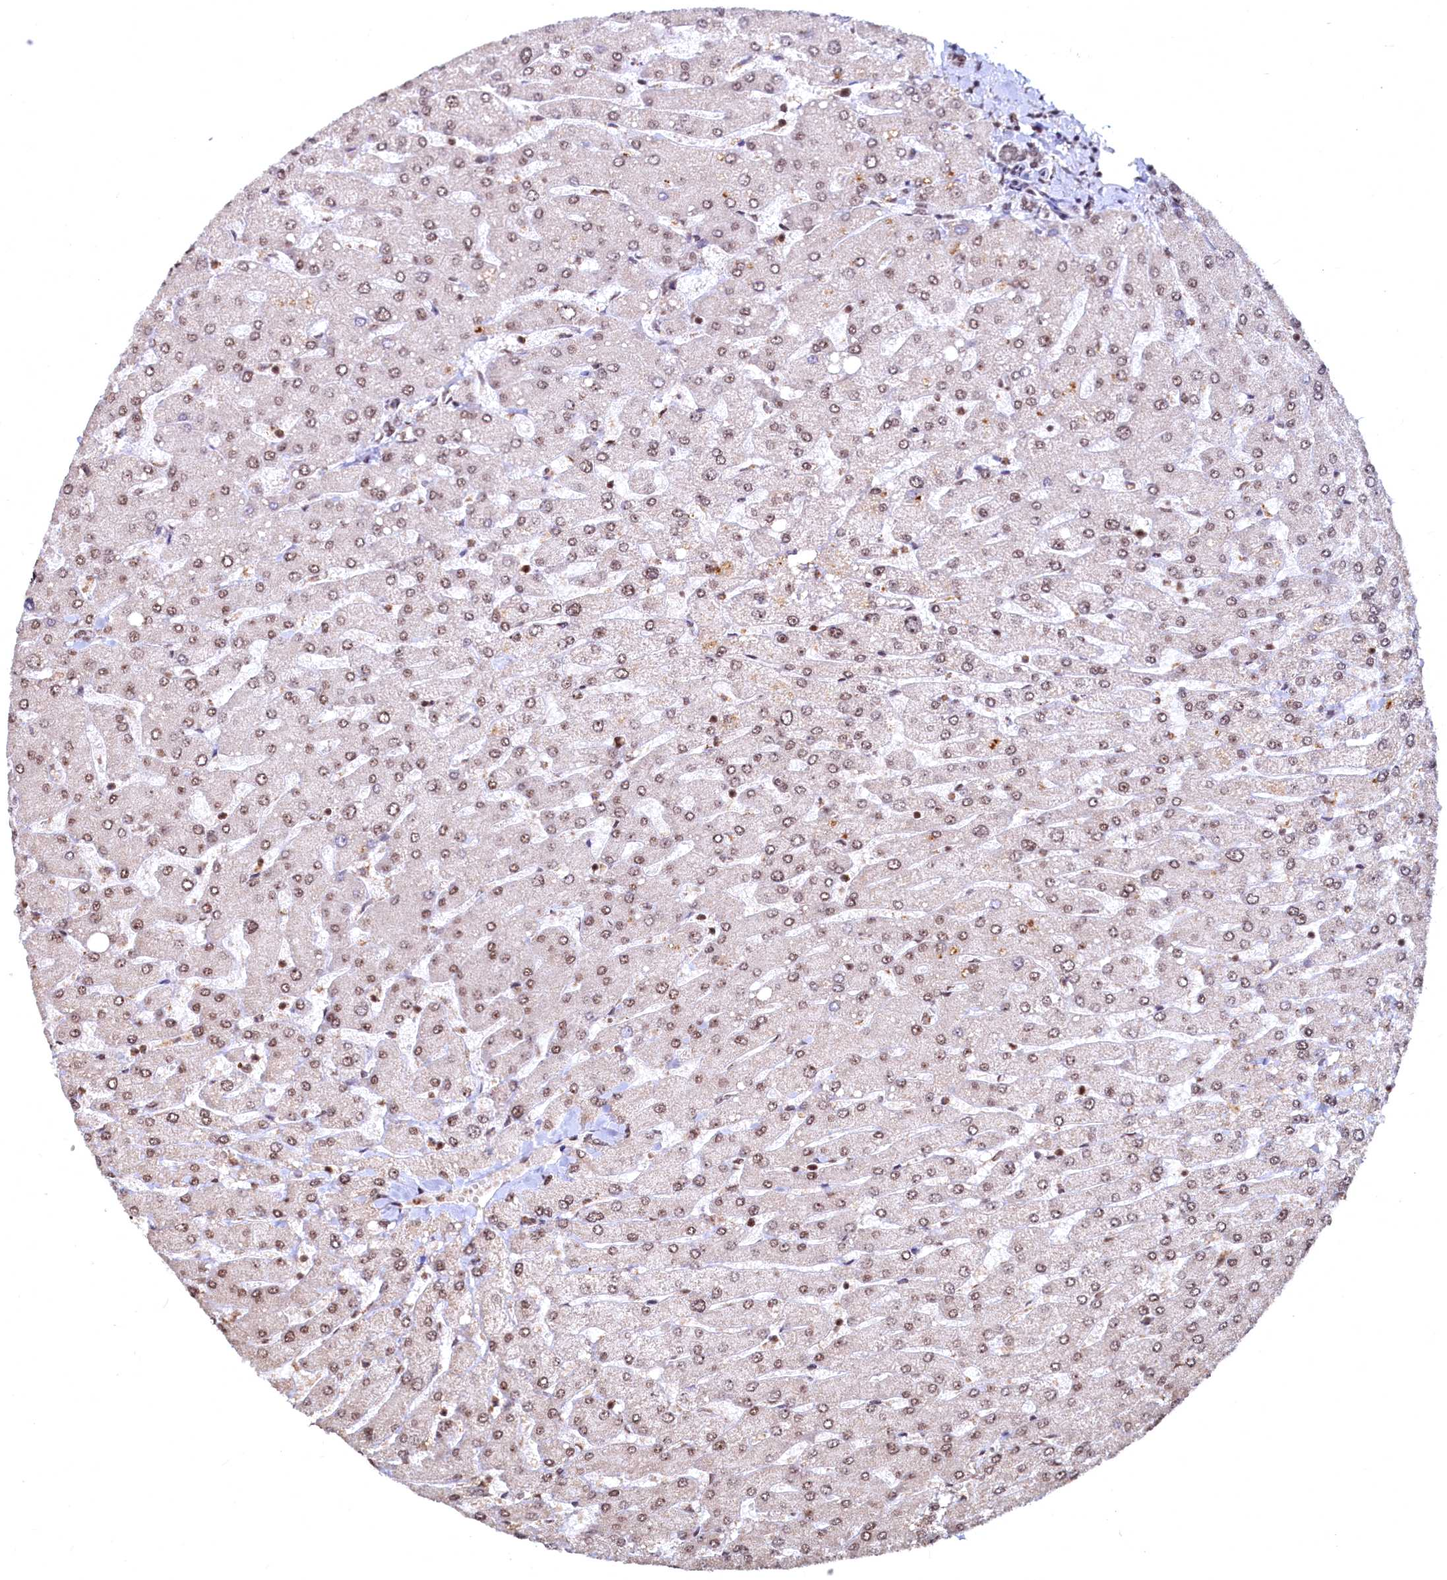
{"staining": {"intensity": "moderate", "quantity": ">75%", "location": "nuclear"}, "tissue": "liver", "cell_type": "Hepatocytes", "image_type": "normal", "snomed": [{"axis": "morphology", "description": "Normal tissue, NOS"}, {"axis": "topography", "description": "Liver"}], "caption": "DAB immunohistochemical staining of normal human liver shows moderate nuclear protein expression in approximately >75% of hepatocytes.", "gene": "RSRC2", "patient": {"sex": "male", "age": 55}}